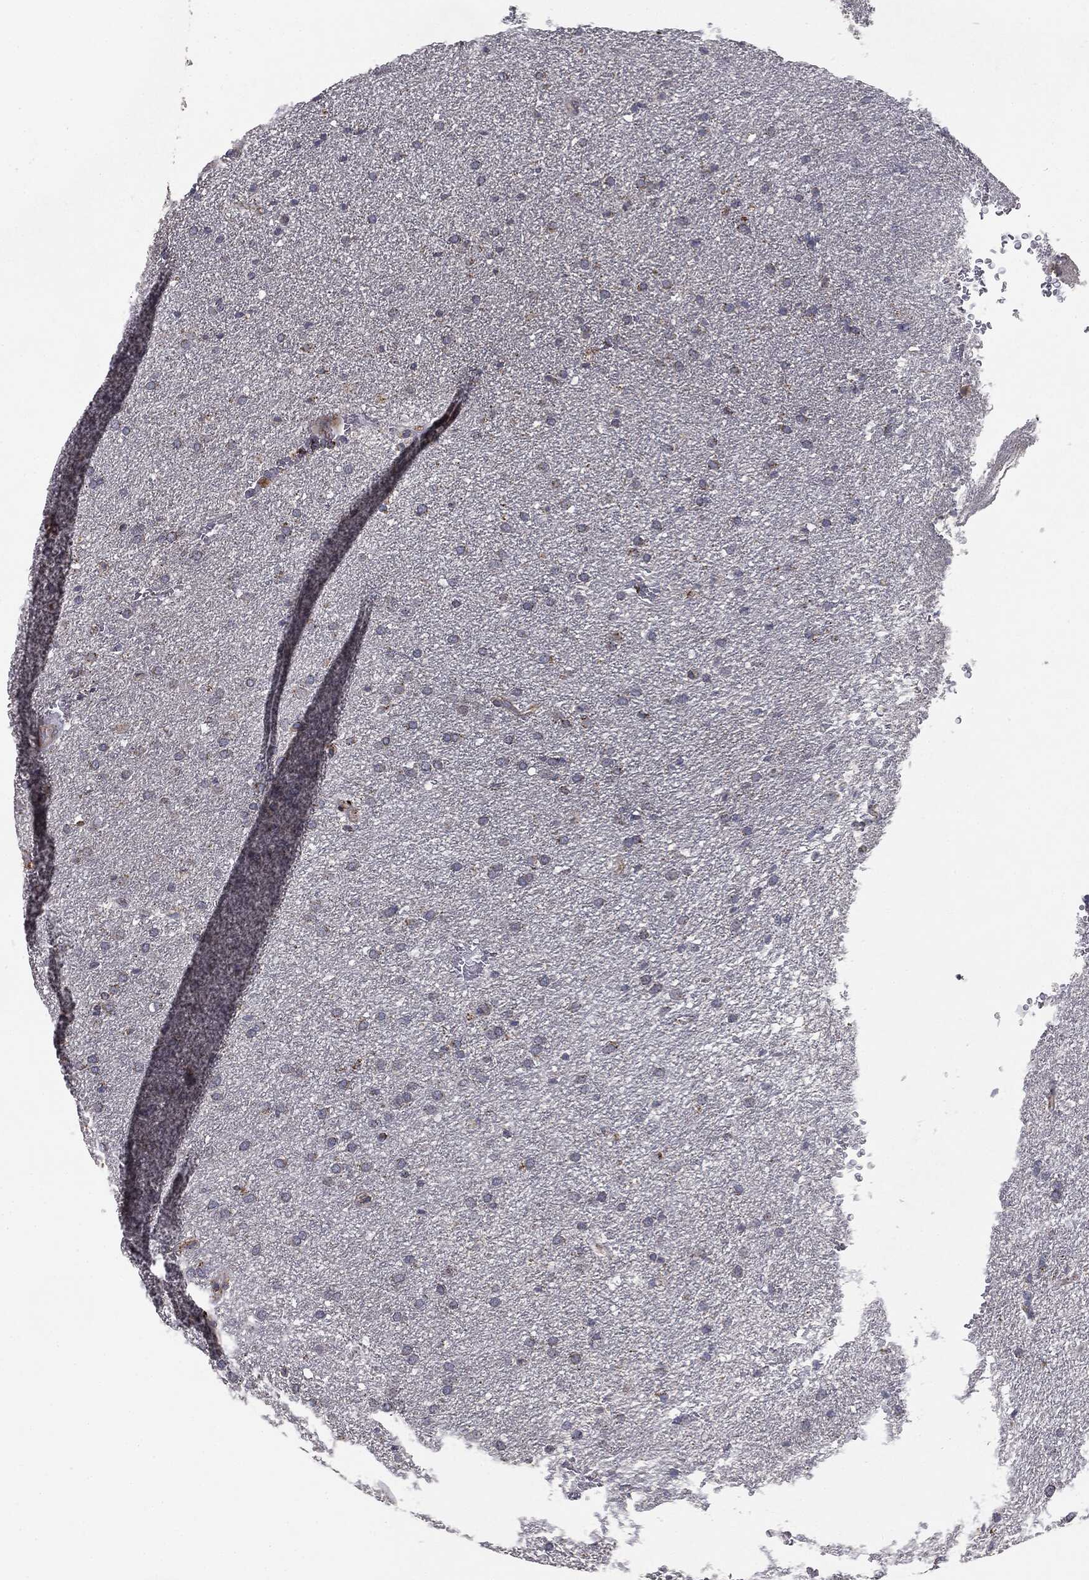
{"staining": {"intensity": "moderate", "quantity": "<25%", "location": "cytoplasmic/membranous"}, "tissue": "glioma", "cell_type": "Tumor cells", "image_type": "cancer", "snomed": [{"axis": "morphology", "description": "Glioma, malignant, Low grade"}, {"axis": "topography", "description": "Brain"}], "caption": "Low-grade glioma (malignant) was stained to show a protein in brown. There is low levels of moderate cytoplasmic/membranous positivity in about <25% of tumor cells.", "gene": "CTSA", "patient": {"sex": "female", "age": 37}}